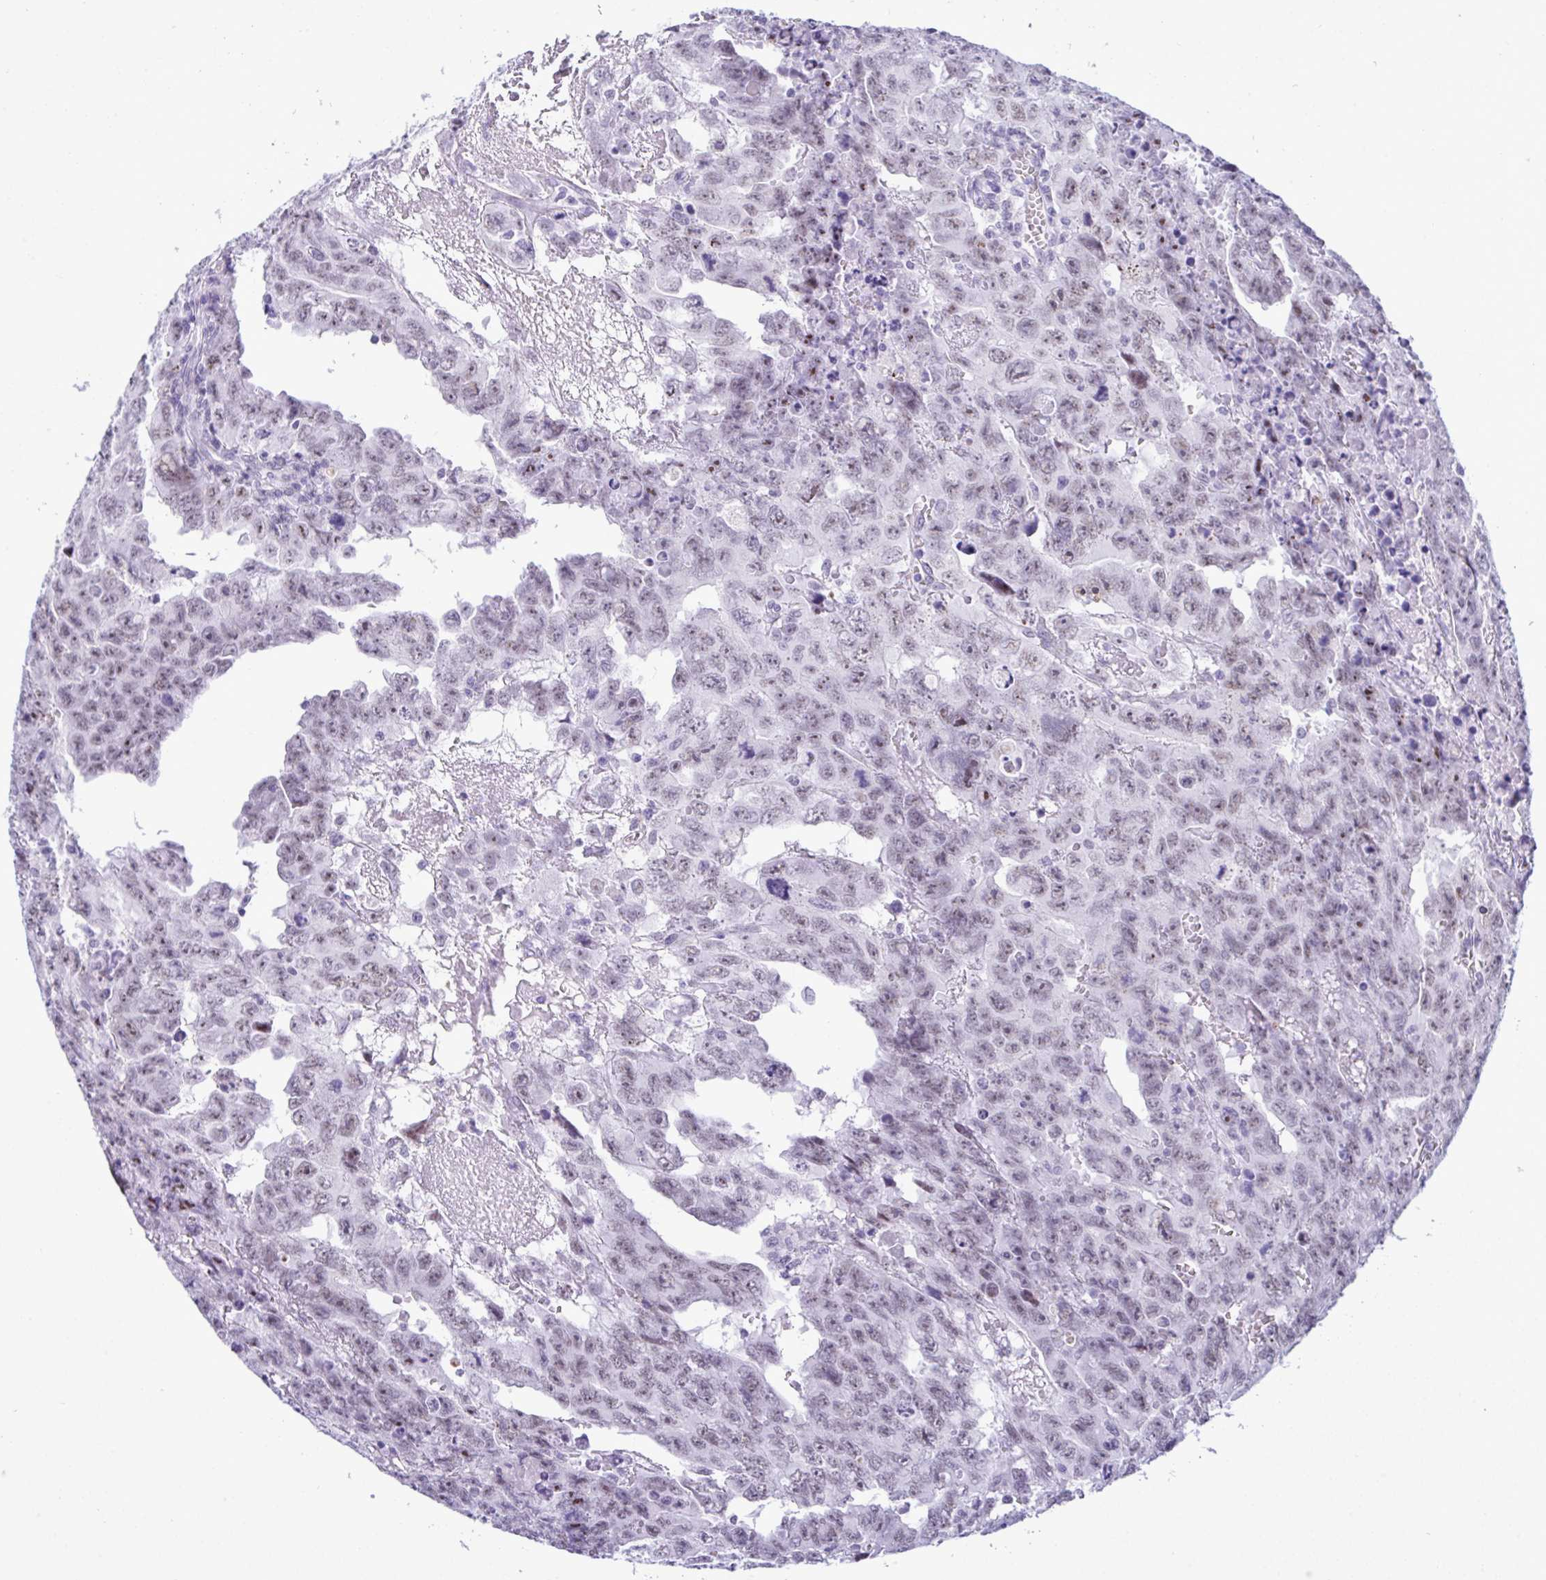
{"staining": {"intensity": "weak", "quantity": "25%-75%", "location": "nuclear"}, "tissue": "testis cancer", "cell_type": "Tumor cells", "image_type": "cancer", "snomed": [{"axis": "morphology", "description": "Carcinoma, Embryonal, NOS"}, {"axis": "topography", "description": "Testis"}], "caption": "Human testis cancer (embryonal carcinoma) stained with a protein marker demonstrates weak staining in tumor cells.", "gene": "ELN", "patient": {"sex": "male", "age": 24}}